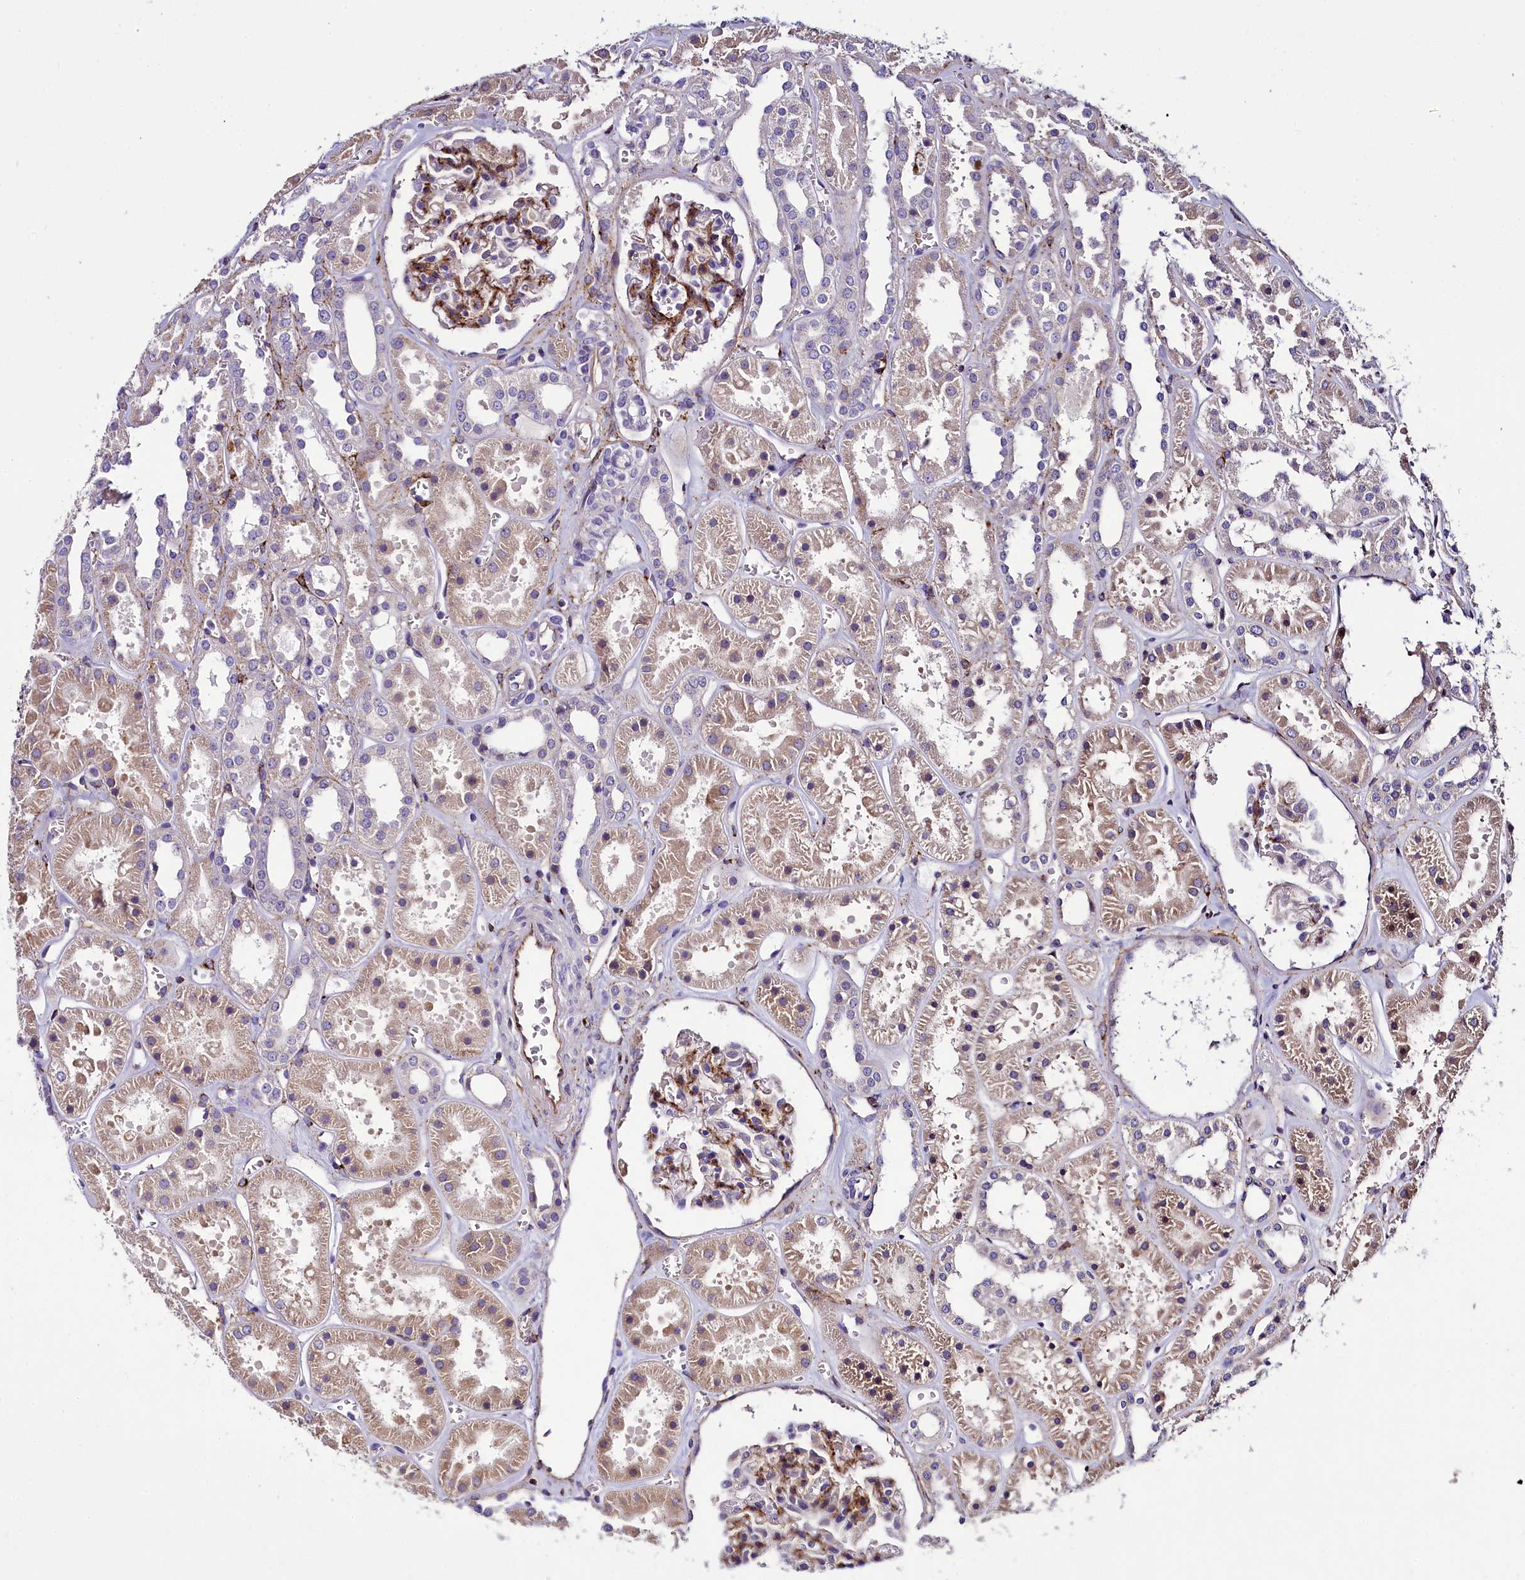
{"staining": {"intensity": "strong", "quantity": "<25%", "location": "cytoplasmic/membranous"}, "tissue": "kidney", "cell_type": "Cells in glomeruli", "image_type": "normal", "snomed": [{"axis": "morphology", "description": "Normal tissue, NOS"}, {"axis": "topography", "description": "Kidney"}], "caption": "DAB immunohistochemical staining of normal kidney shows strong cytoplasmic/membranous protein positivity in approximately <25% of cells in glomeruli. (DAB (3,3'-diaminobenzidine) IHC, brown staining for protein, blue staining for nuclei).", "gene": "MRC2", "patient": {"sex": "female", "age": 41}}